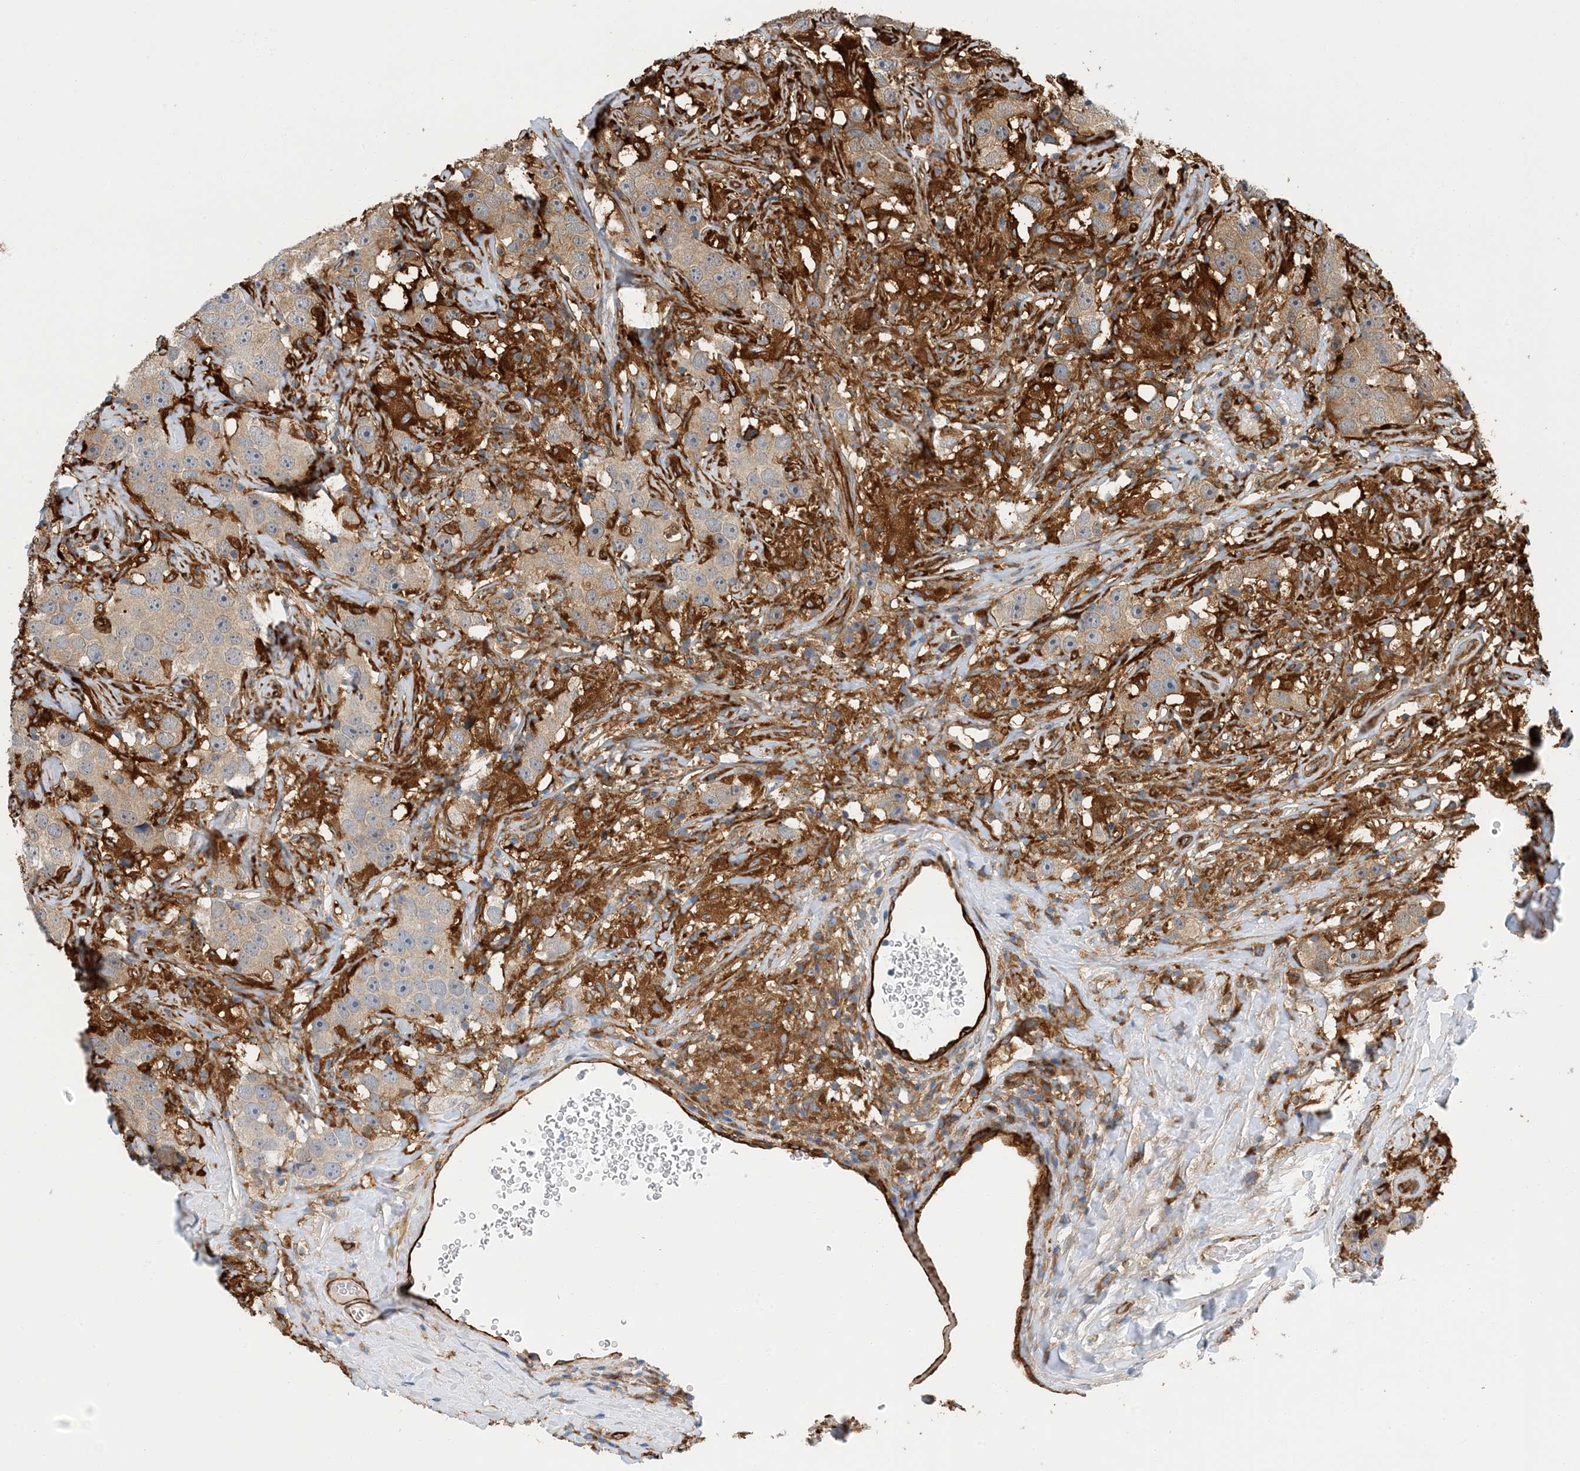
{"staining": {"intensity": "moderate", "quantity": "<25%", "location": "cytoplasmic/membranous"}, "tissue": "testis cancer", "cell_type": "Tumor cells", "image_type": "cancer", "snomed": [{"axis": "morphology", "description": "Seminoma, NOS"}, {"axis": "topography", "description": "Testis"}], "caption": "About <25% of tumor cells in testis cancer (seminoma) display moderate cytoplasmic/membranous protein expression as visualized by brown immunohistochemical staining.", "gene": "PCDHA2", "patient": {"sex": "male", "age": 49}}